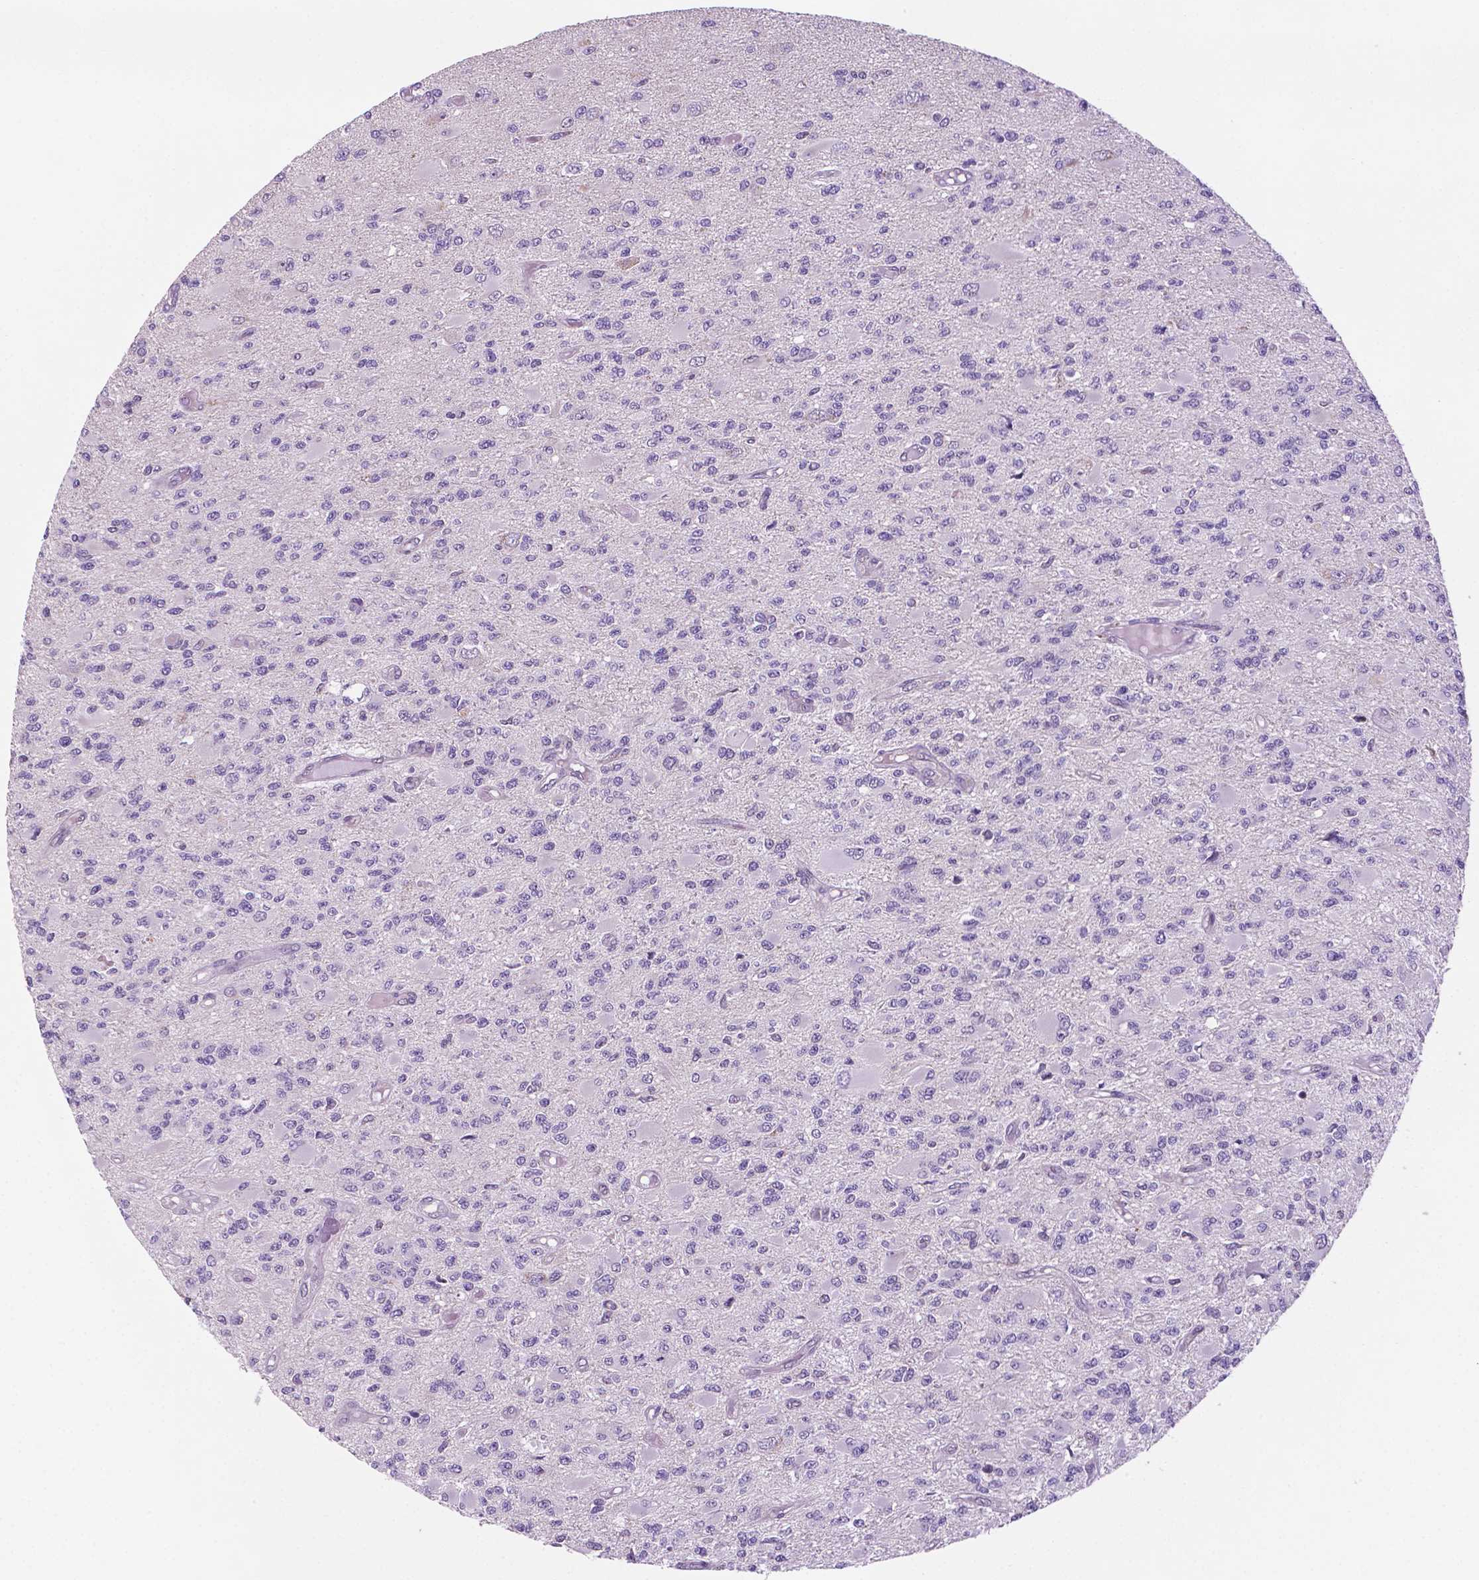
{"staining": {"intensity": "negative", "quantity": "none", "location": "none"}, "tissue": "glioma", "cell_type": "Tumor cells", "image_type": "cancer", "snomed": [{"axis": "morphology", "description": "Glioma, malignant, High grade"}, {"axis": "topography", "description": "Brain"}], "caption": "Immunohistochemistry (IHC) image of glioma stained for a protein (brown), which displays no expression in tumor cells. (DAB IHC, high magnification).", "gene": "C18orf21", "patient": {"sex": "female", "age": 63}}